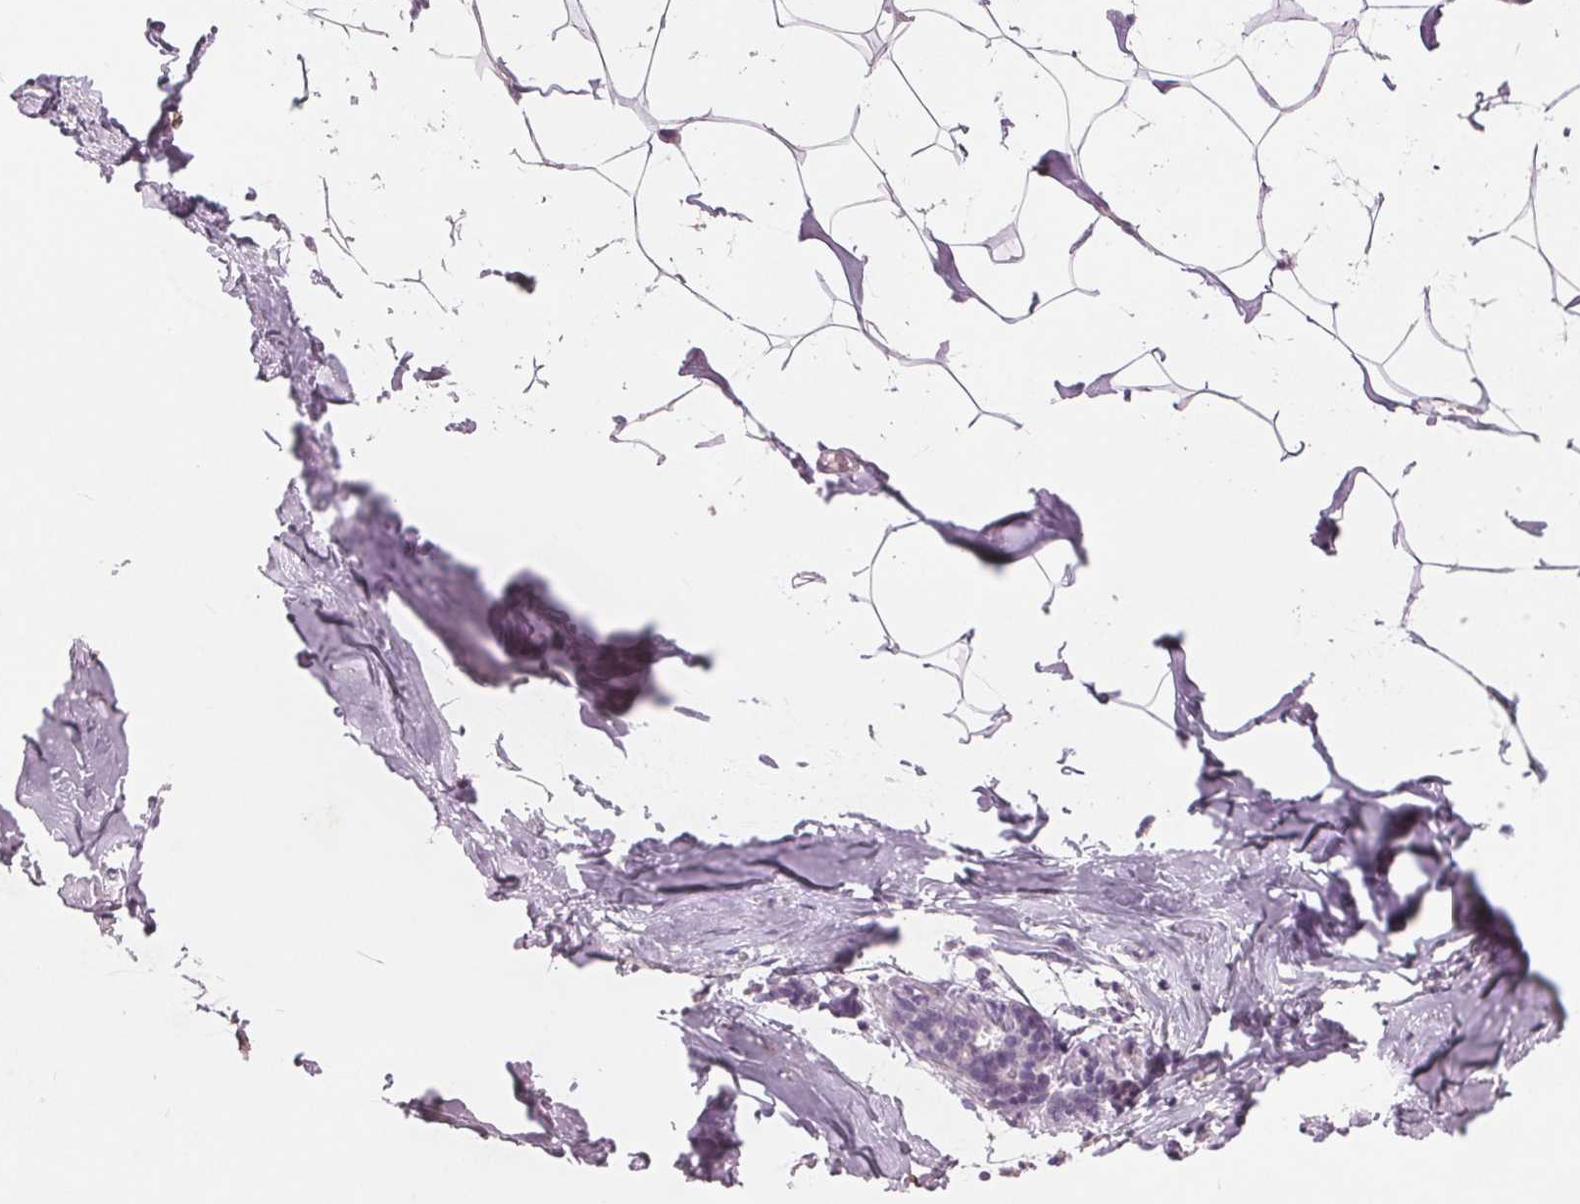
{"staining": {"intensity": "negative", "quantity": "none", "location": "none"}, "tissue": "breast", "cell_type": "Adipocytes", "image_type": "normal", "snomed": [{"axis": "morphology", "description": "Normal tissue, NOS"}, {"axis": "topography", "description": "Breast"}], "caption": "Breast was stained to show a protein in brown. There is no significant positivity in adipocytes.", "gene": "PTPN14", "patient": {"sex": "female", "age": 32}}